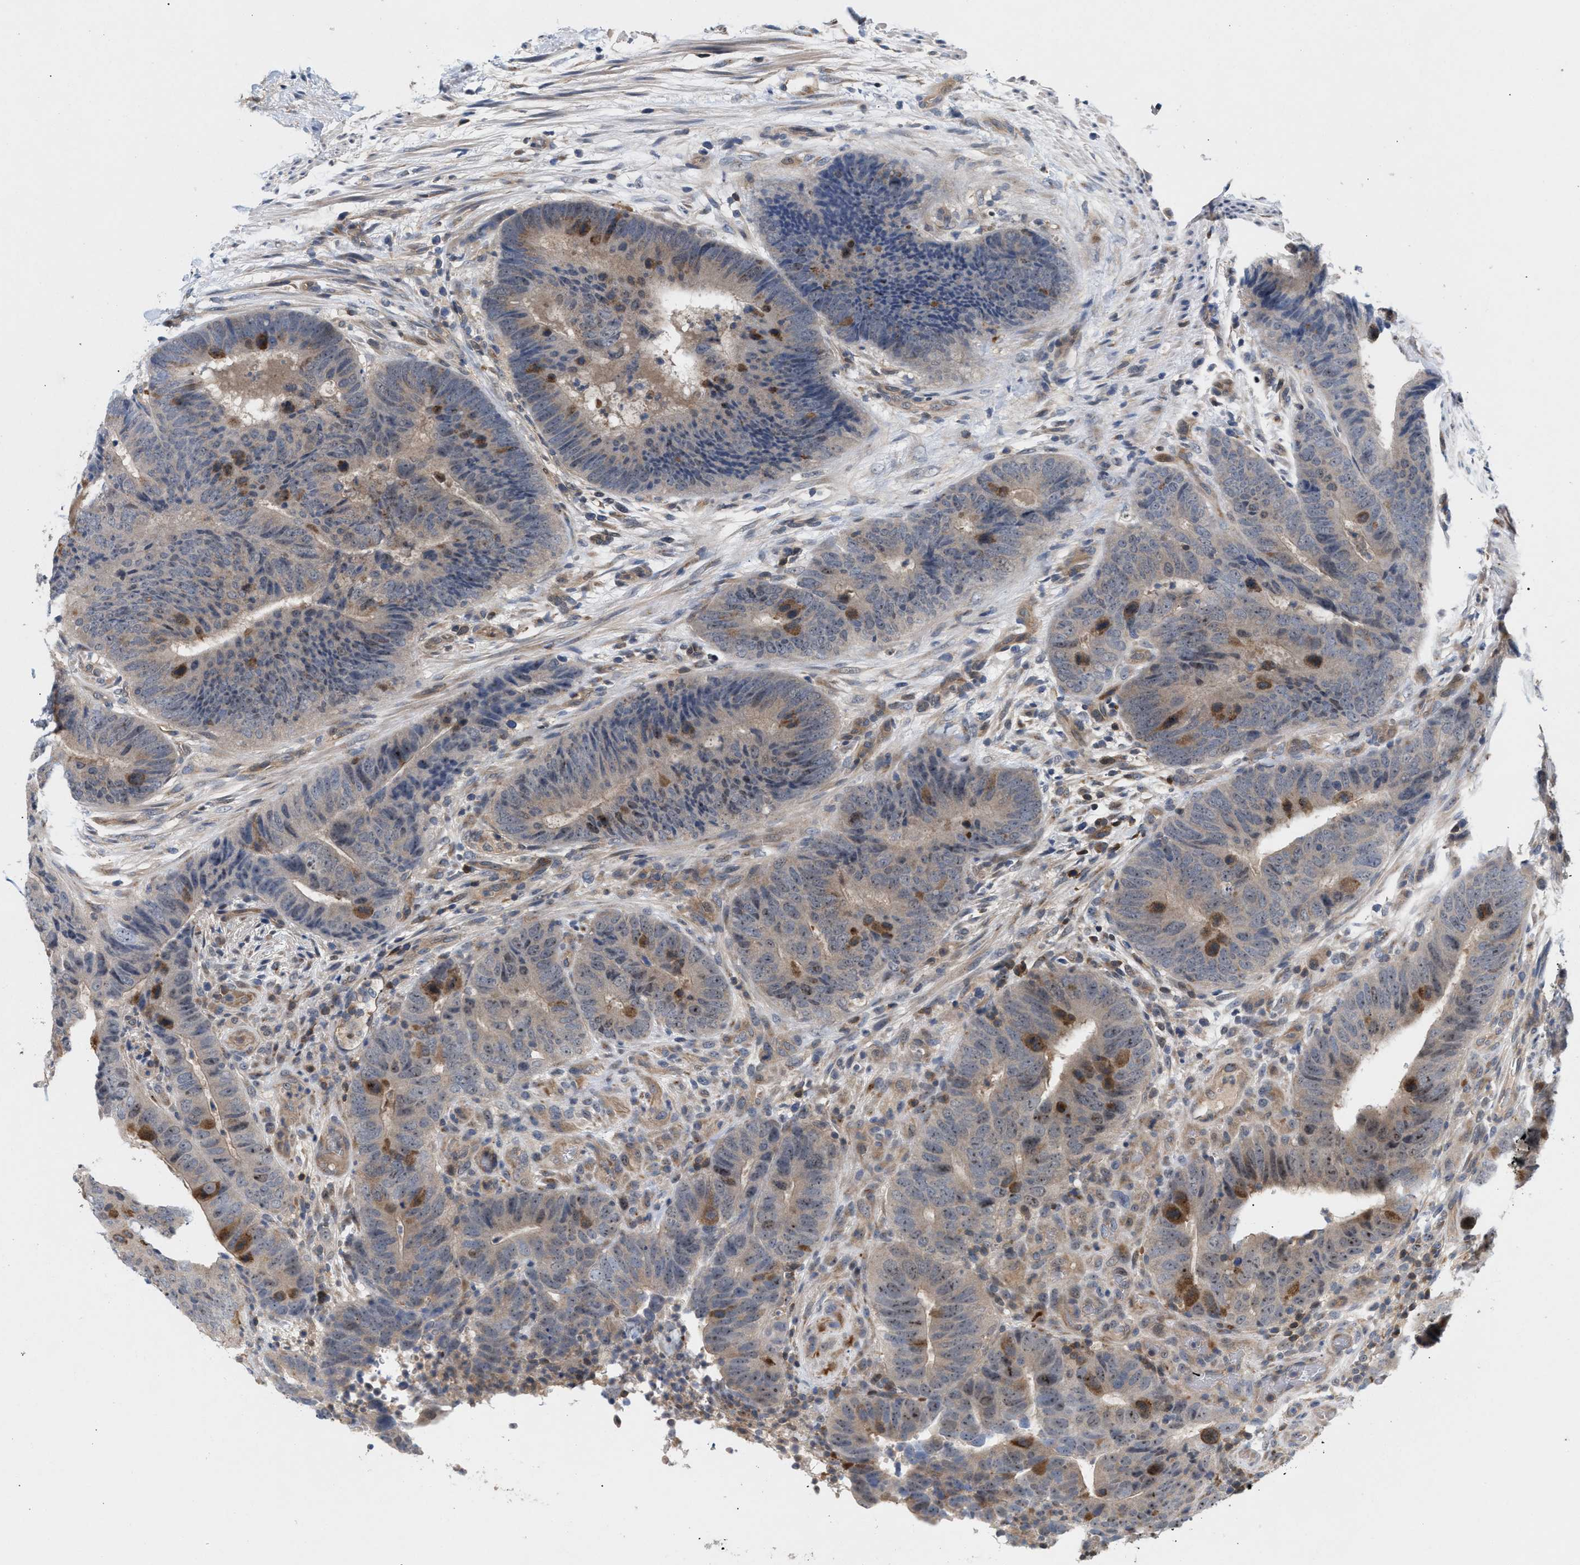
{"staining": {"intensity": "weak", "quantity": "25%-75%", "location": "cytoplasmic/membranous"}, "tissue": "colorectal cancer", "cell_type": "Tumor cells", "image_type": "cancer", "snomed": [{"axis": "morphology", "description": "Adenocarcinoma, NOS"}, {"axis": "topography", "description": "Colon"}], "caption": "Weak cytoplasmic/membranous protein positivity is seen in approximately 25%-75% of tumor cells in colorectal cancer (adenocarcinoma).", "gene": "GLOD4", "patient": {"sex": "male", "age": 56}}